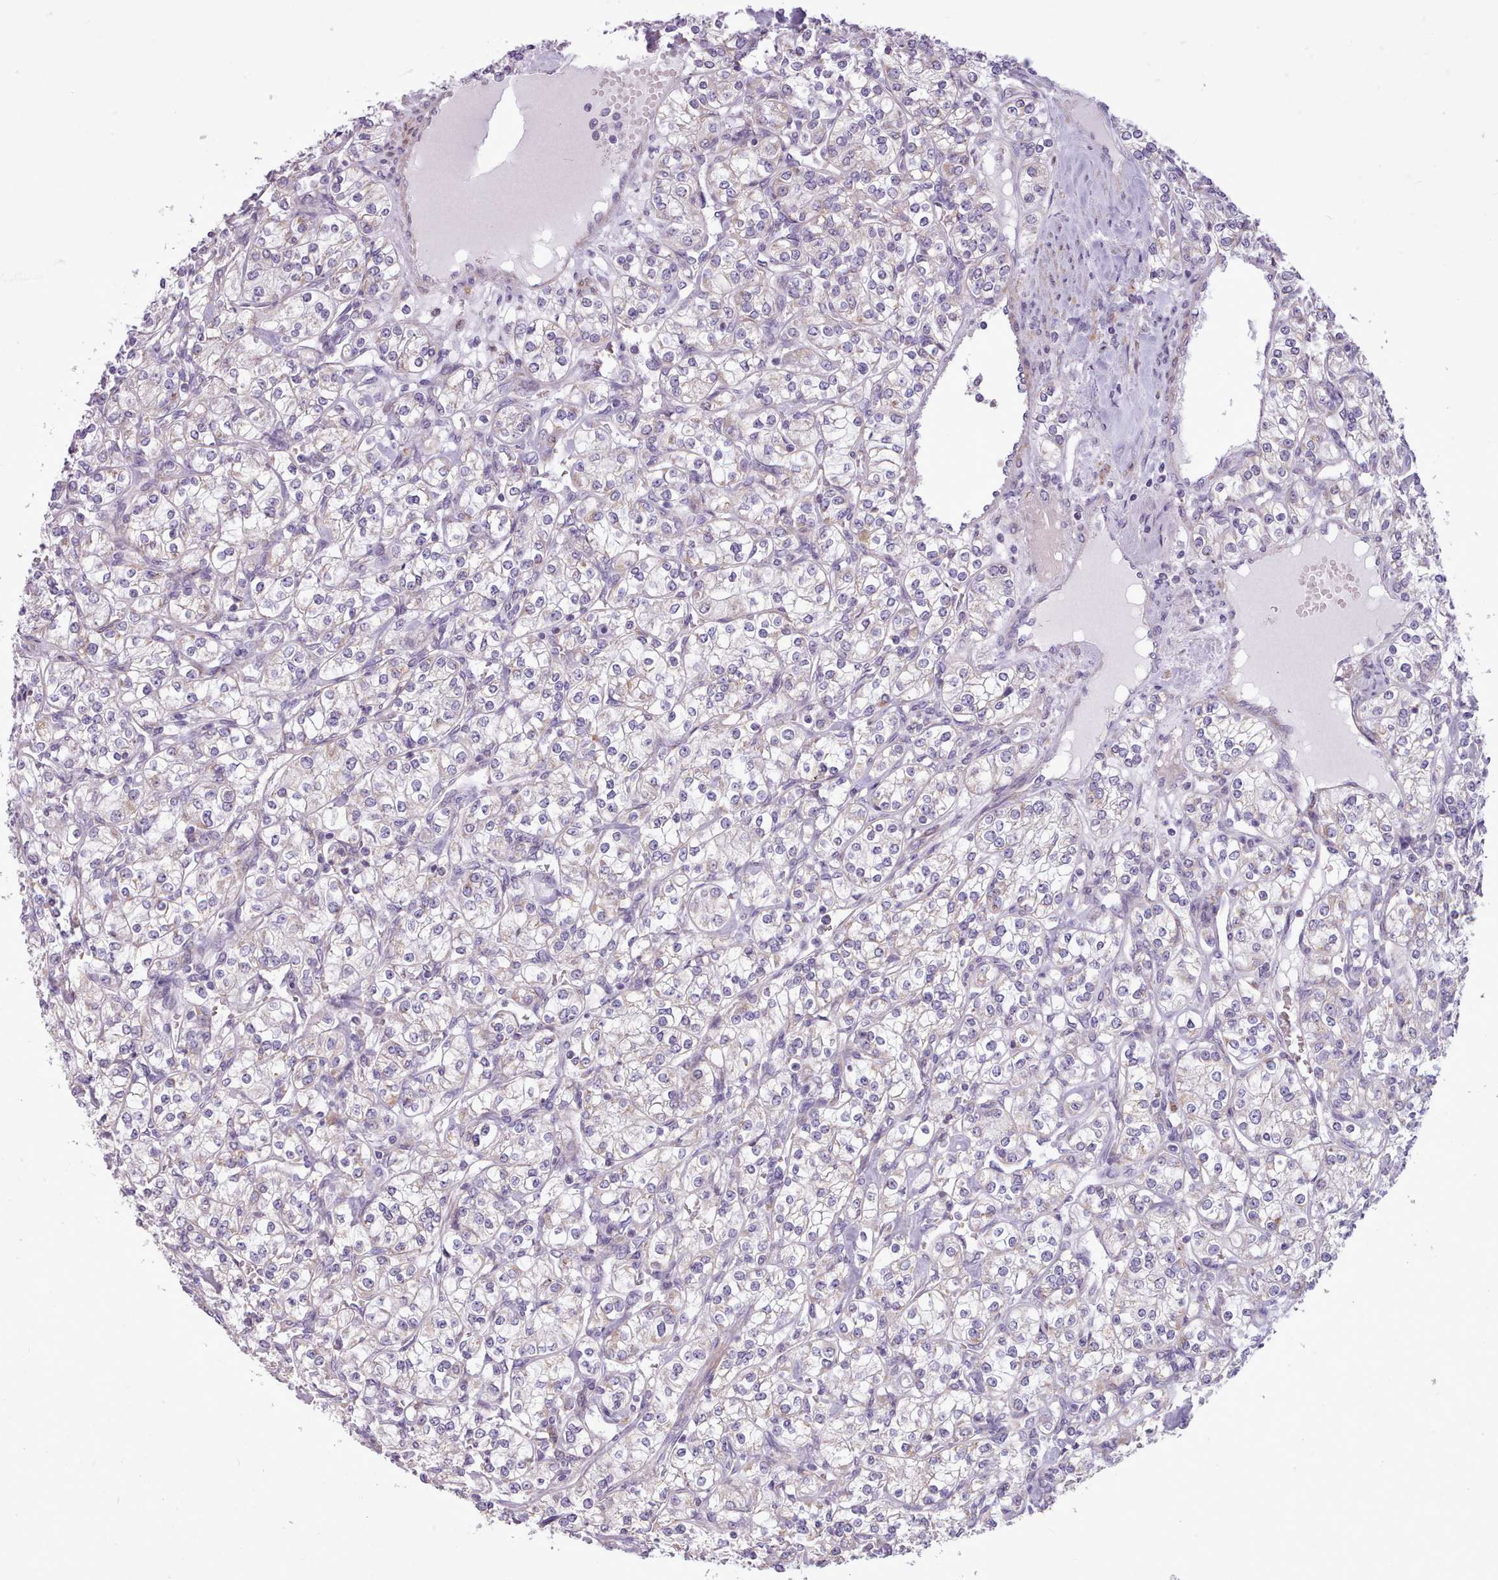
{"staining": {"intensity": "negative", "quantity": "none", "location": "none"}, "tissue": "renal cancer", "cell_type": "Tumor cells", "image_type": "cancer", "snomed": [{"axis": "morphology", "description": "Adenocarcinoma, NOS"}, {"axis": "topography", "description": "Kidney"}], "caption": "DAB immunohistochemical staining of human renal adenocarcinoma demonstrates no significant expression in tumor cells.", "gene": "AVL9", "patient": {"sex": "male", "age": 77}}